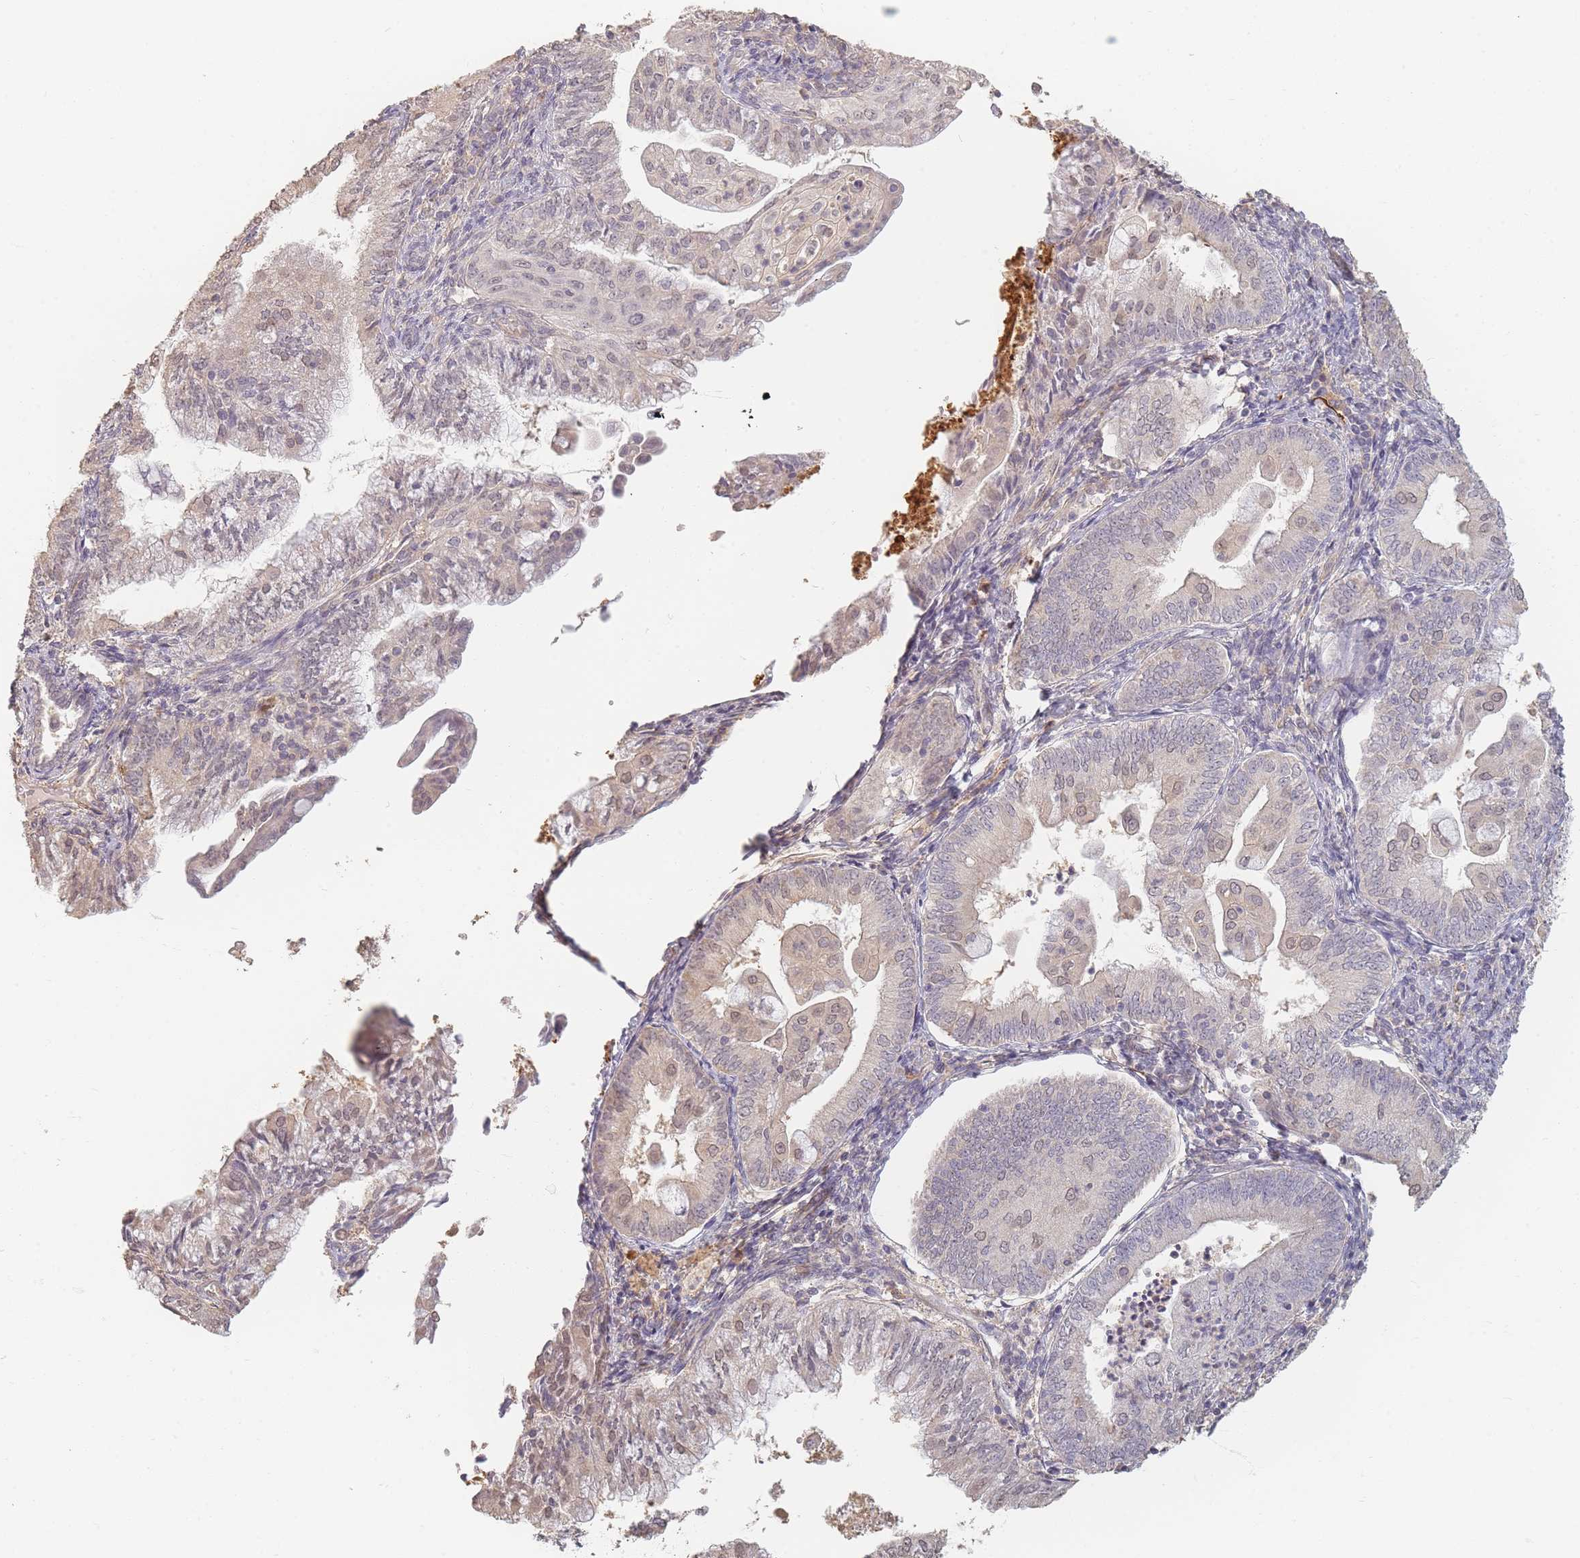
{"staining": {"intensity": "weak", "quantity": "25%-75%", "location": "cytoplasmic/membranous,nuclear"}, "tissue": "endometrial cancer", "cell_type": "Tumor cells", "image_type": "cancer", "snomed": [{"axis": "morphology", "description": "Adenocarcinoma, NOS"}, {"axis": "topography", "description": "Endometrium"}], "caption": "Immunohistochemical staining of human endometrial adenocarcinoma reveals low levels of weak cytoplasmic/membranous and nuclear protein positivity in about 25%-75% of tumor cells. (brown staining indicates protein expression, while blue staining denotes nuclei).", "gene": "RFTN1", "patient": {"sex": "female", "age": 55}}